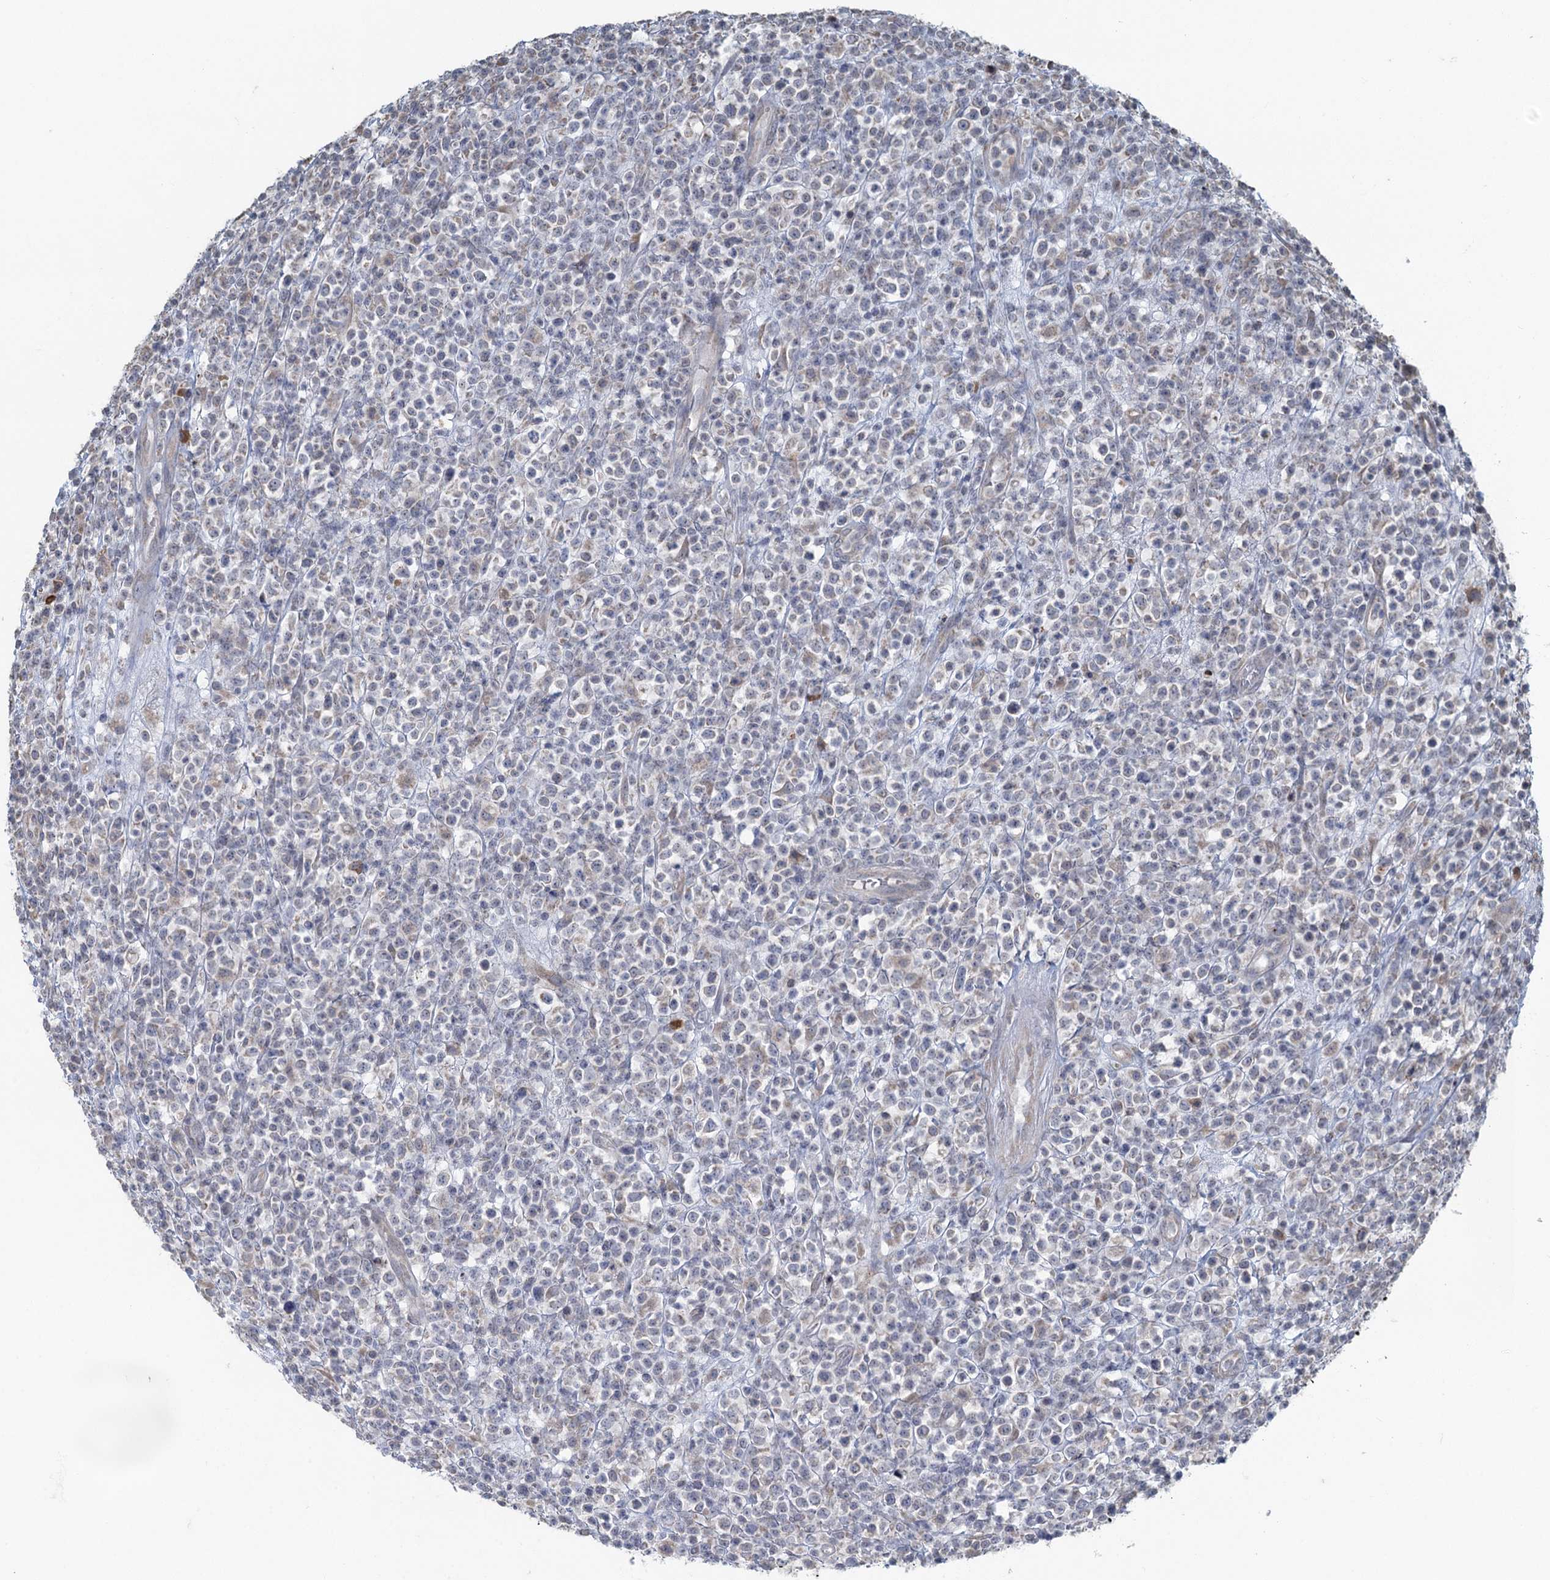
{"staining": {"intensity": "negative", "quantity": "none", "location": "none"}, "tissue": "lymphoma", "cell_type": "Tumor cells", "image_type": "cancer", "snomed": [{"axis": "morphology", "description": "Malignant lymphoma, non-Hodgkin's type, High grade"}, {"axis": "topography", "description": "Colon"}], "caption": "Human lymphoma stained for a protein using immunohistochemistry reveals no staining in tumor cells.", "gene": "TEX35", "patient": {"sex": "female", "age": 53}}